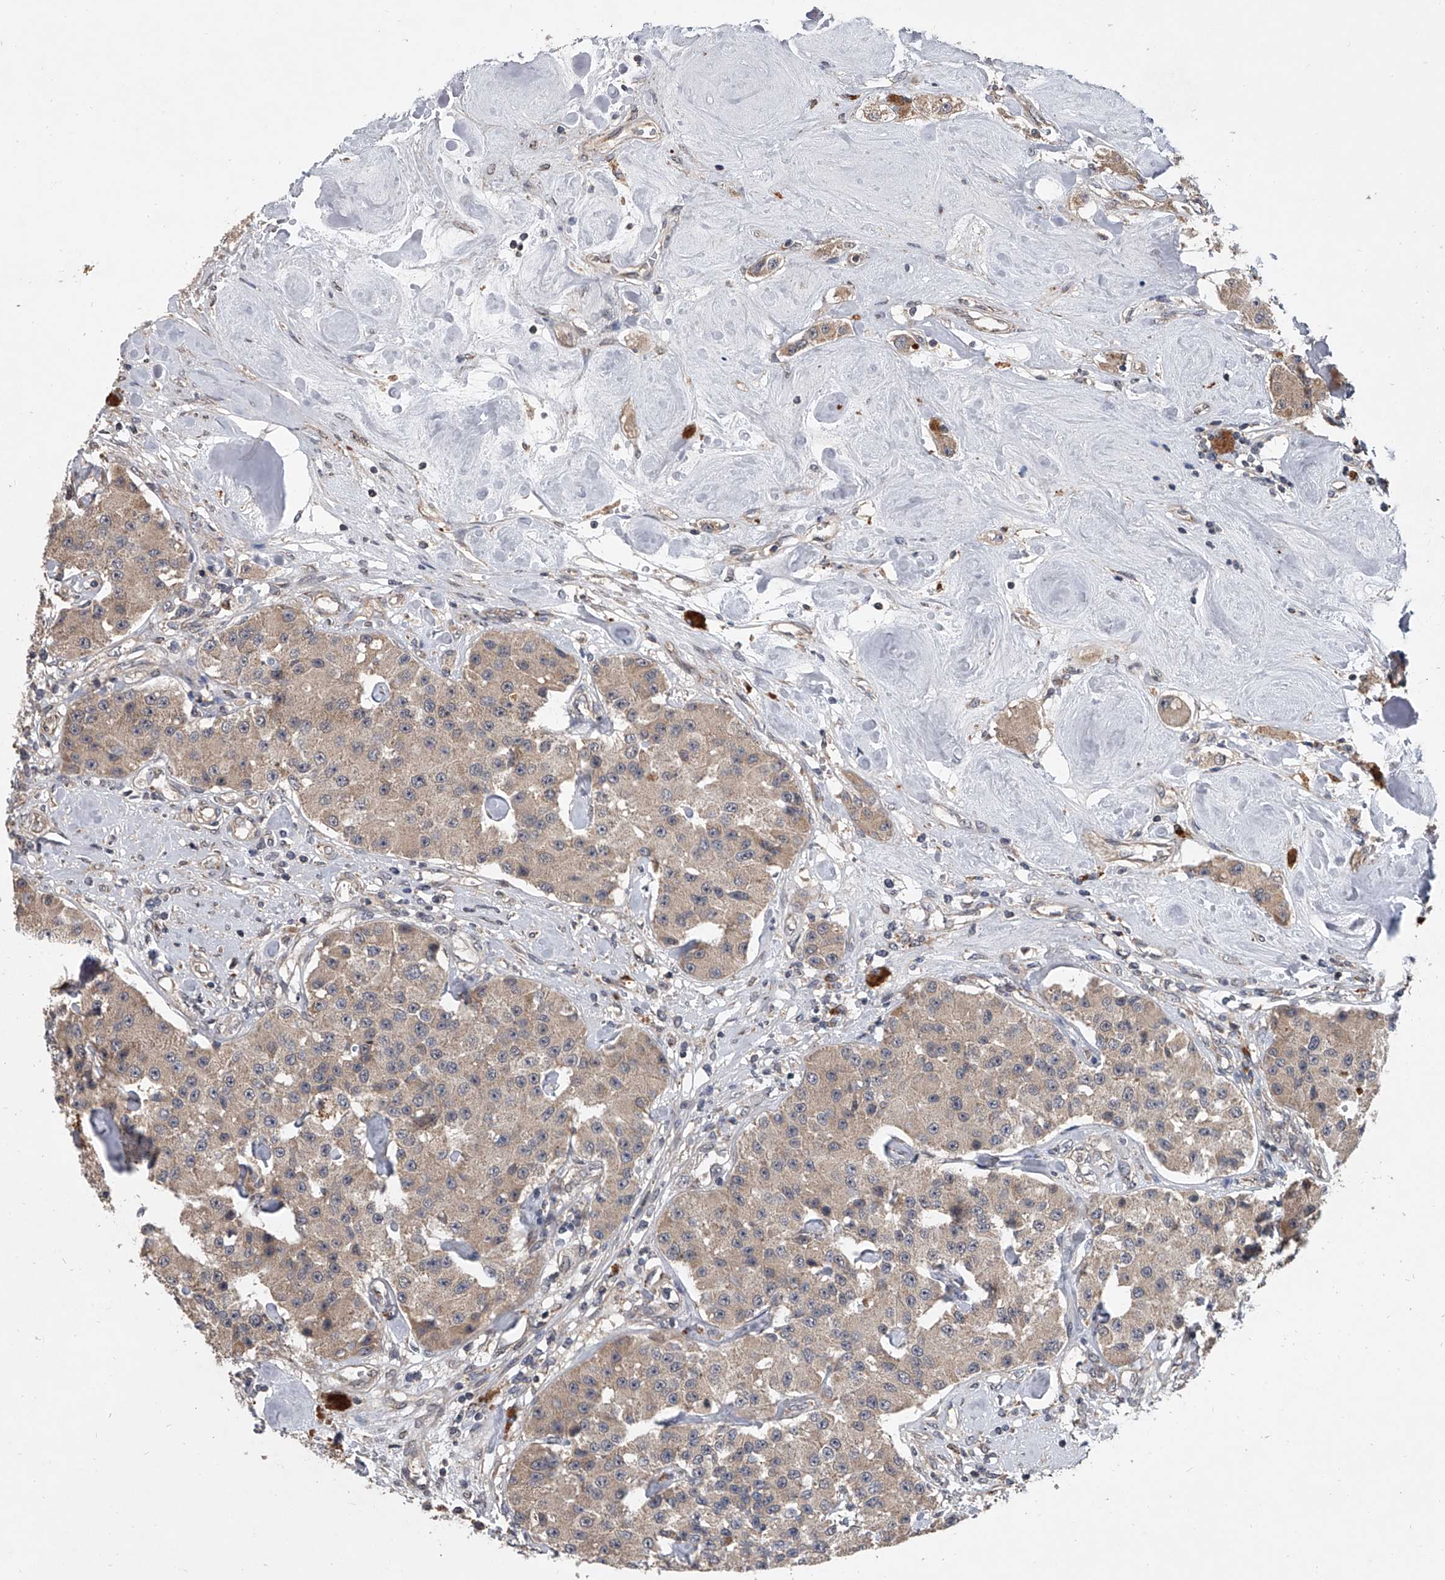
{"staining": {"intensity": "weak", "quantity": ">75%", "location": "cytoplasmic/membranous"}, "tissue": "carcinoid", "cell_type": "Tumor cells", "image_type": "cancer", "snomed": [{"axis": "morphology", "description": "Carcinoid, malignant, NOS"}, {"axis": "topography", "description": "Pancreas"}], "caption": "High-power microscopy captured an immunohistochemistry micrograph of carcinoid (malignant), revealing weak cytoplasmic/membranous staining in approximately >75% of tumor cells. (DAB (3,3'-diaminobenzidine) IHC, brown staining for protein, blue staining for nuclei).", "gene": "GEMIN8", "patient": {"sex": "male", "age": 41}}